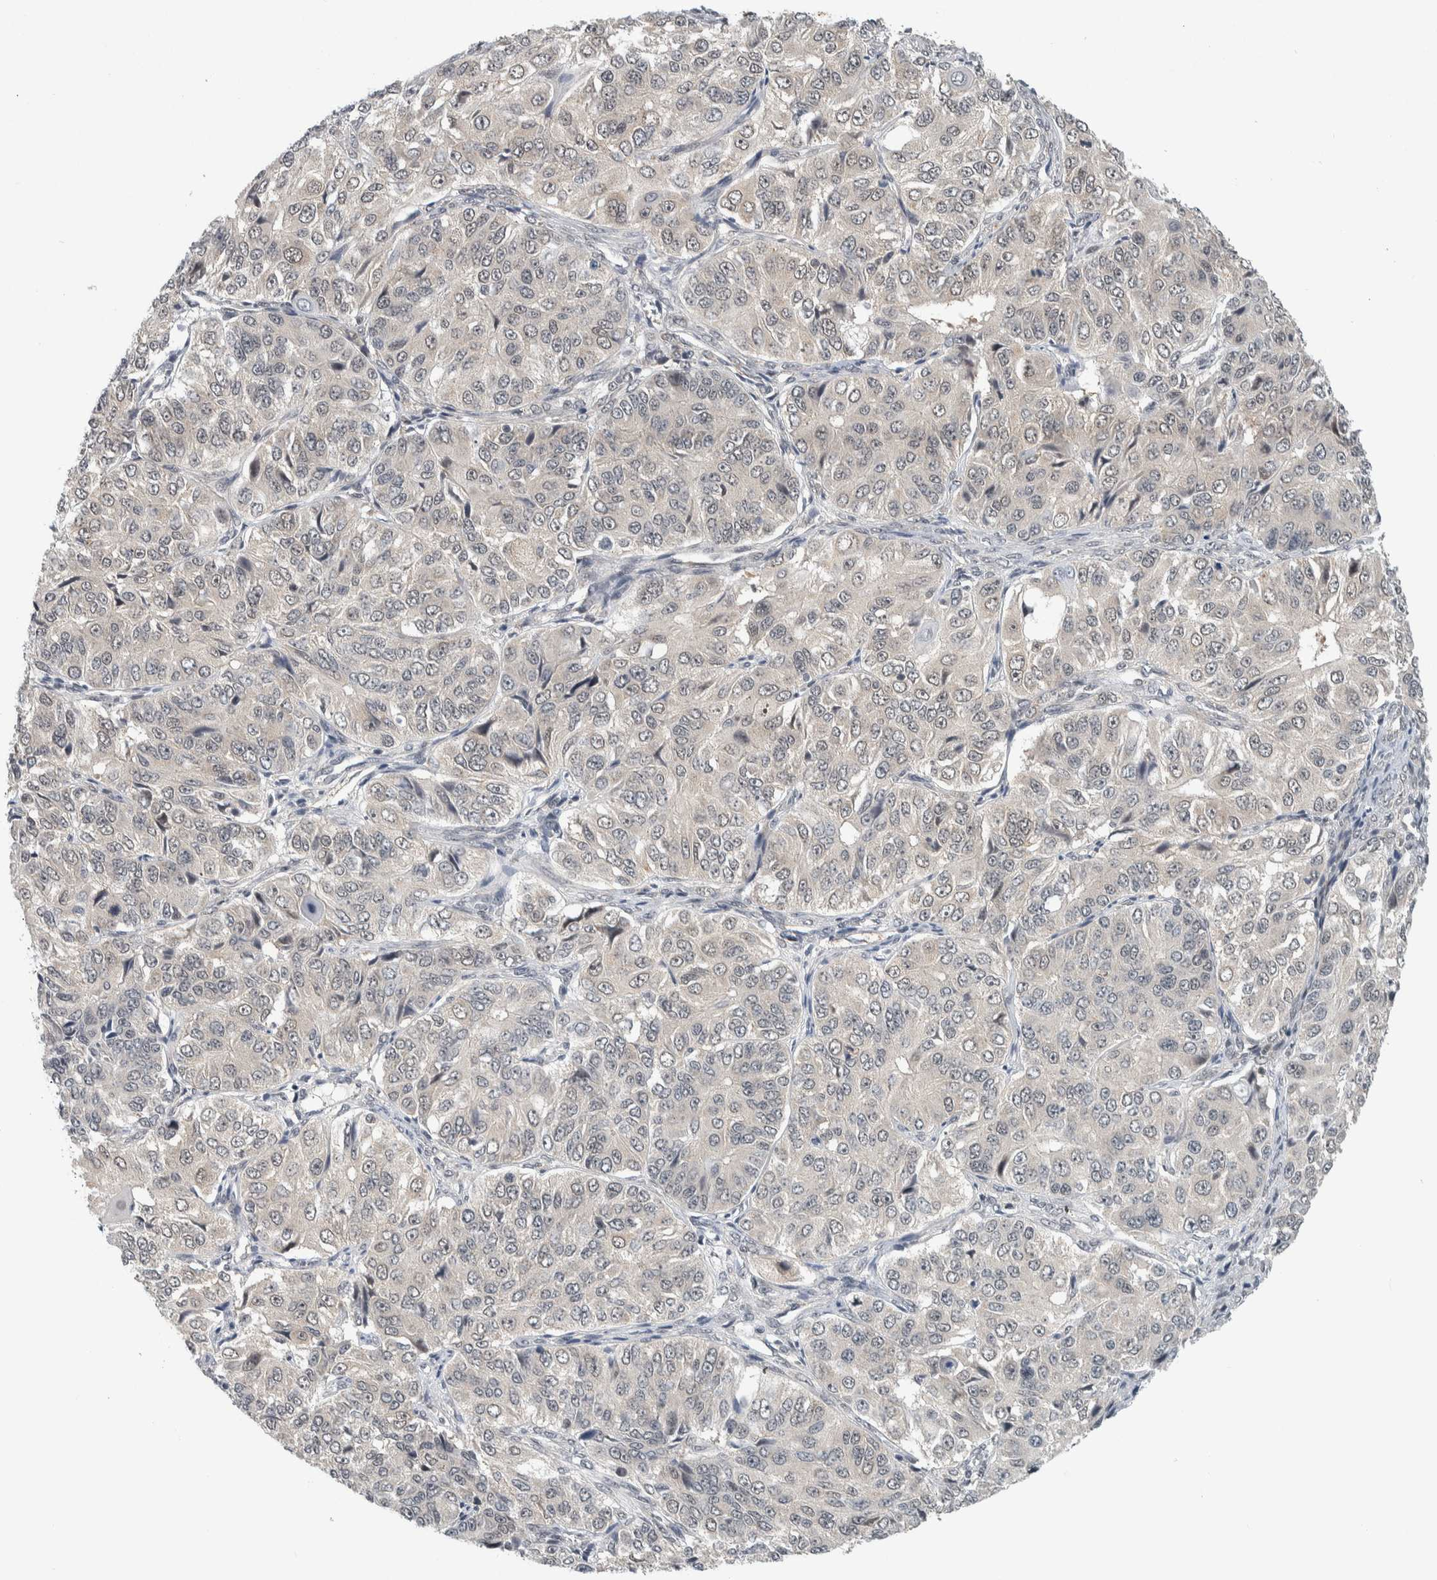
{"staining": {"intensity": "negative", "quantity": "none", "location": "none"}, "tissue": "ovarian cancer", "cell_type": "Tumor cells", "image_type": "cancer", "snomed": [{"axis": "morphology", "description": "Carcinoma, endometroid"}, {"axis": "topography", "description": "Ovary"}], "caption": "The immunohistochemistry micrograph has no significant staining in tumor cells of ovarian cancer tissue.", "gene": "CCDC43", "patient": {"sex": "female", "age": 51}}